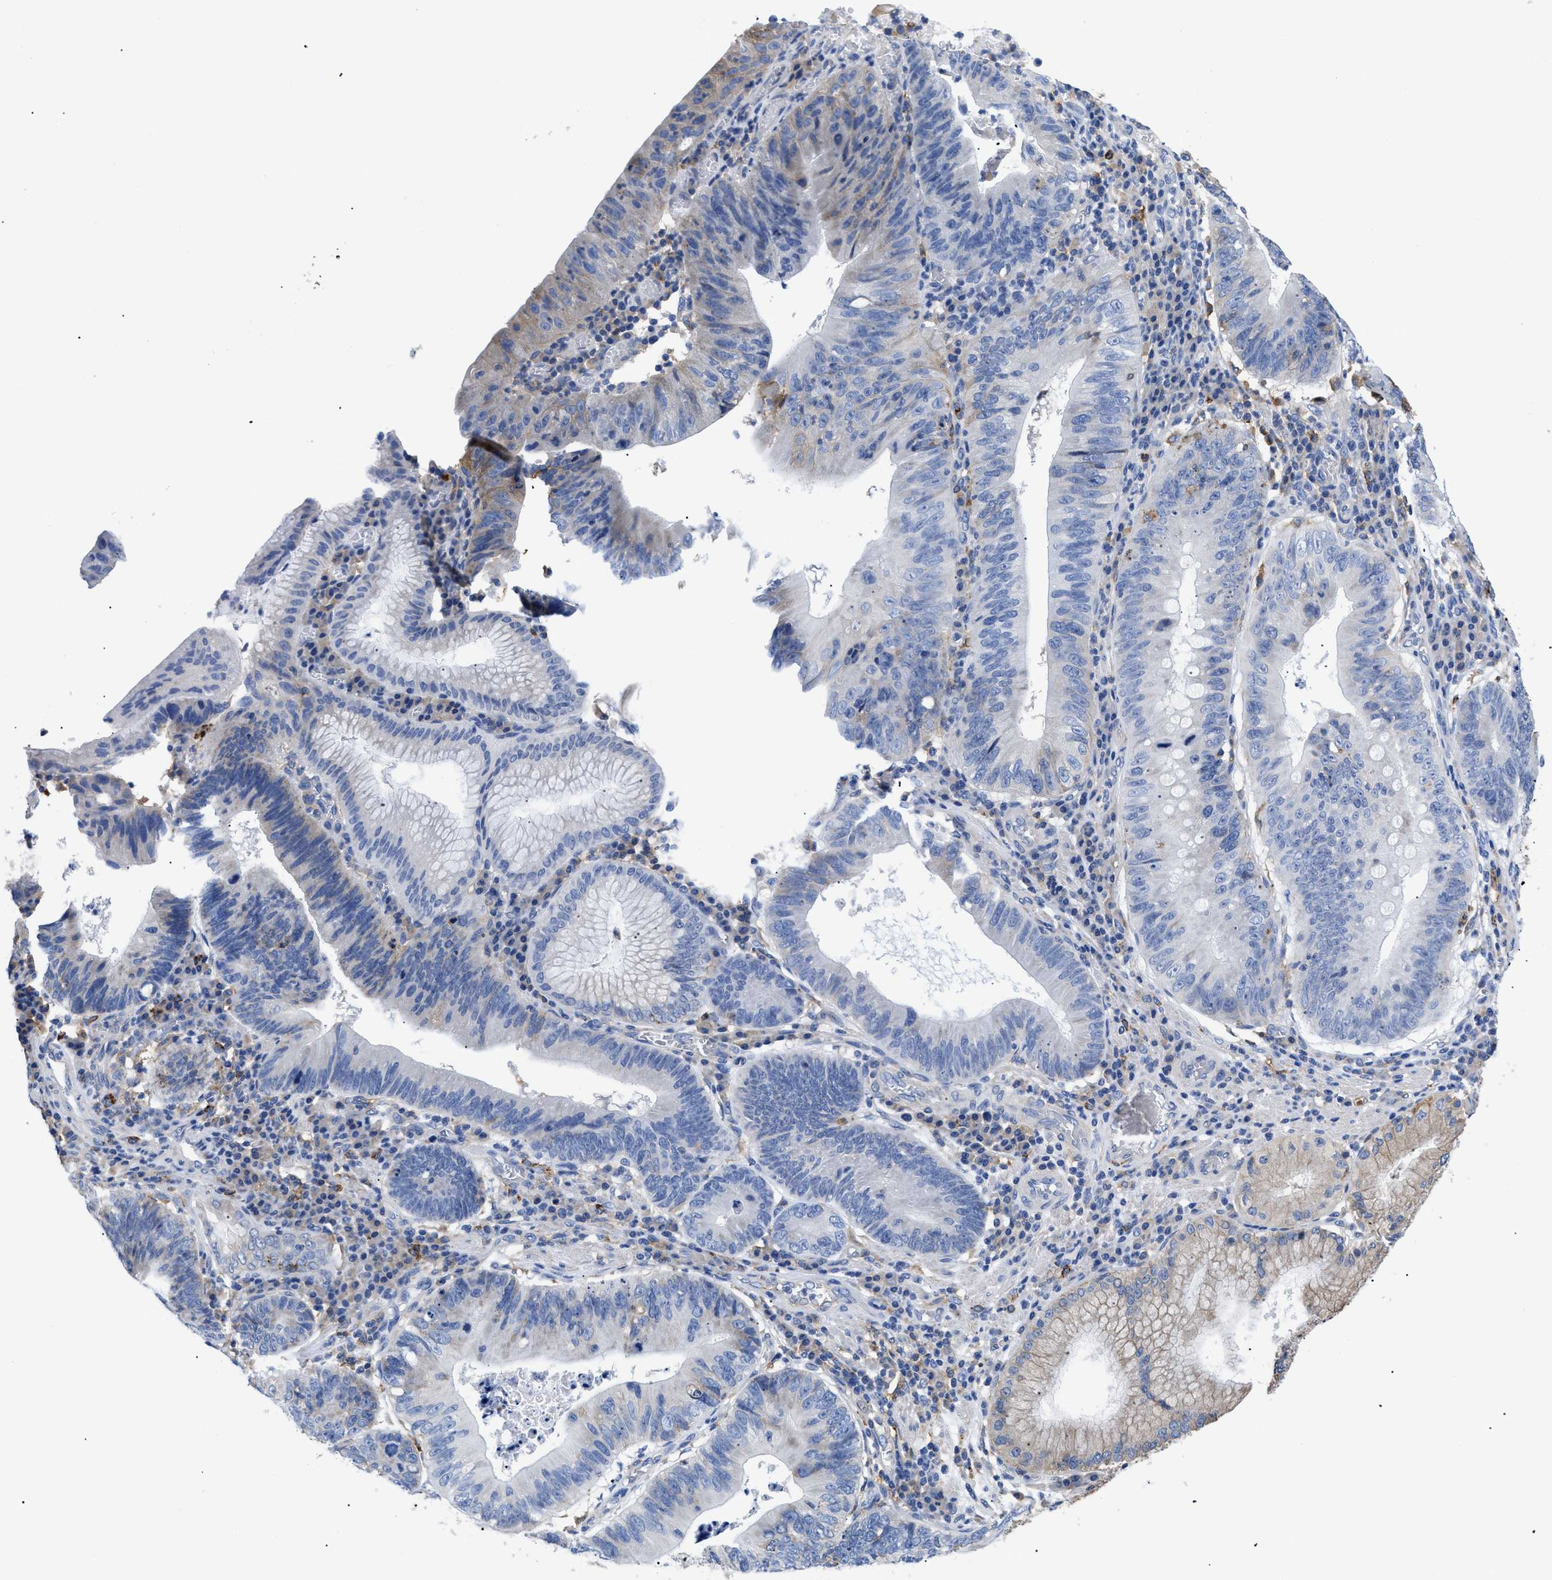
{"staining": {"intensity": "negative", "quantity": "none", "location": "none"}, "tissue": "stomach cancer", "cell_type": "Tumor cells", "image_type": "cancer", "snomed": [{"axis": "morphology", "description": "Adenocarcinoma, NOS"}, {"axis": "topography", "description": "Stomach"}], "caption": "This micrograph is of stomach adenocarcinoma stained with immunohistochemistry to label a protein in brown with the nuclei are counter-stained blue. There is no positivity in tumor cells. Brightfield microscopy of immunohistochemistry (IHC) stained with DAB (3,3'-diaminobenzidine) (brown) and hematoxylin (blue), captured at high magnification.", "gene": "HLA-DPA1", "patient": {"sex": "male", "age": 59}}